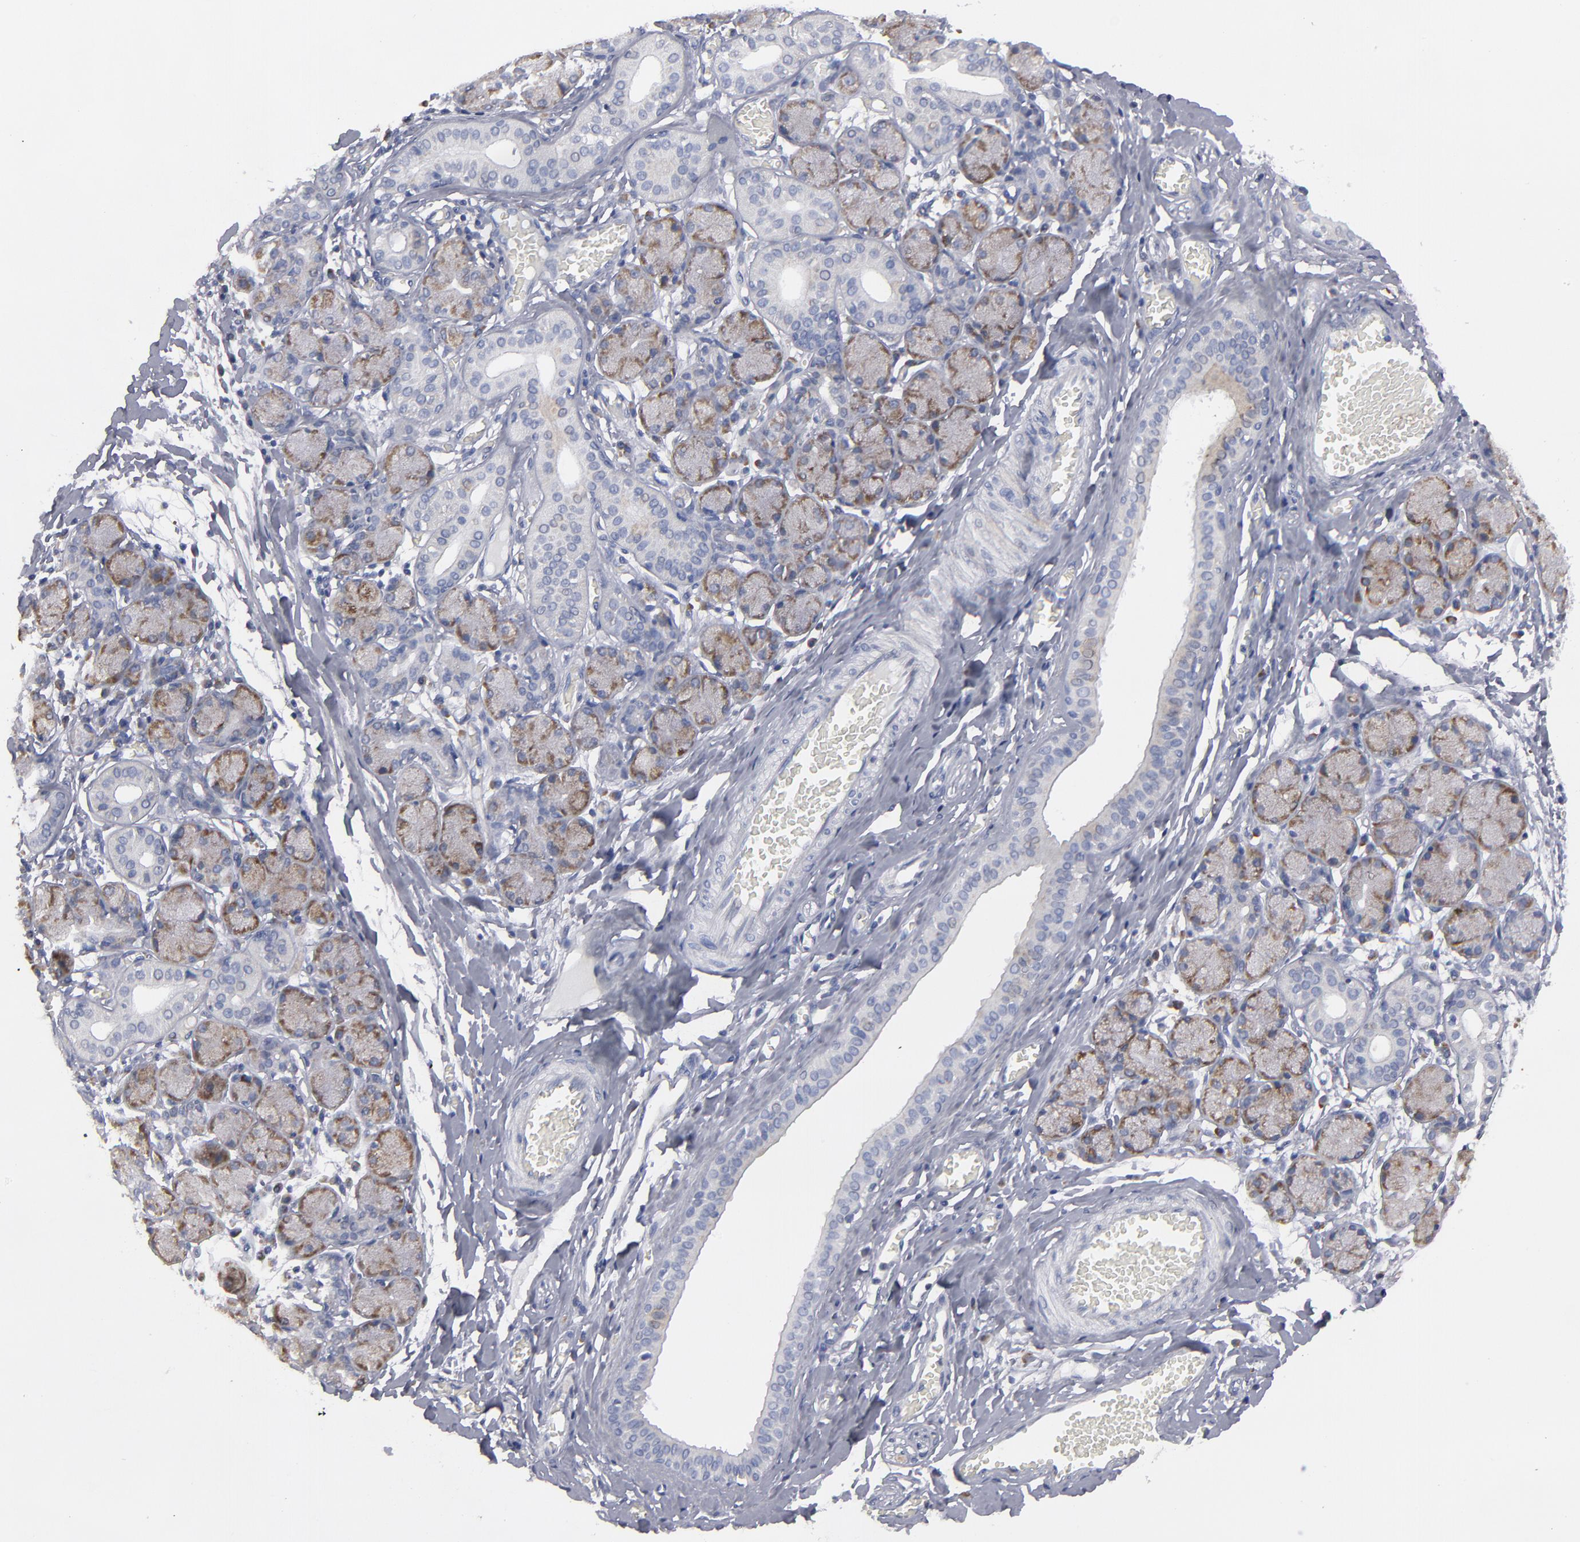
{"staining": {"intensity": "moderate", "quantity": "<25%", "location": "cytoplasmic/membranous"}, "tissue": "salivary gland", "cell_type": "Glandular cells", "image_type": "normal", "snomed": [{"axis": "morphology", "description": "Normal tissue, NOS"}, {"axis": "topography", "description": "Salivary gland"}], "caption": "The immunohistochemical stain highlights moderate cytoplasmic/membranous expression in glandular cells of normal salivary gland. Using DAB (brown) and hematoxylin (blue) stains, captured at high magnification using brightfield microscopy.", "gene": "CCDC80", "patient": {"sex": "female", "age": 24}}